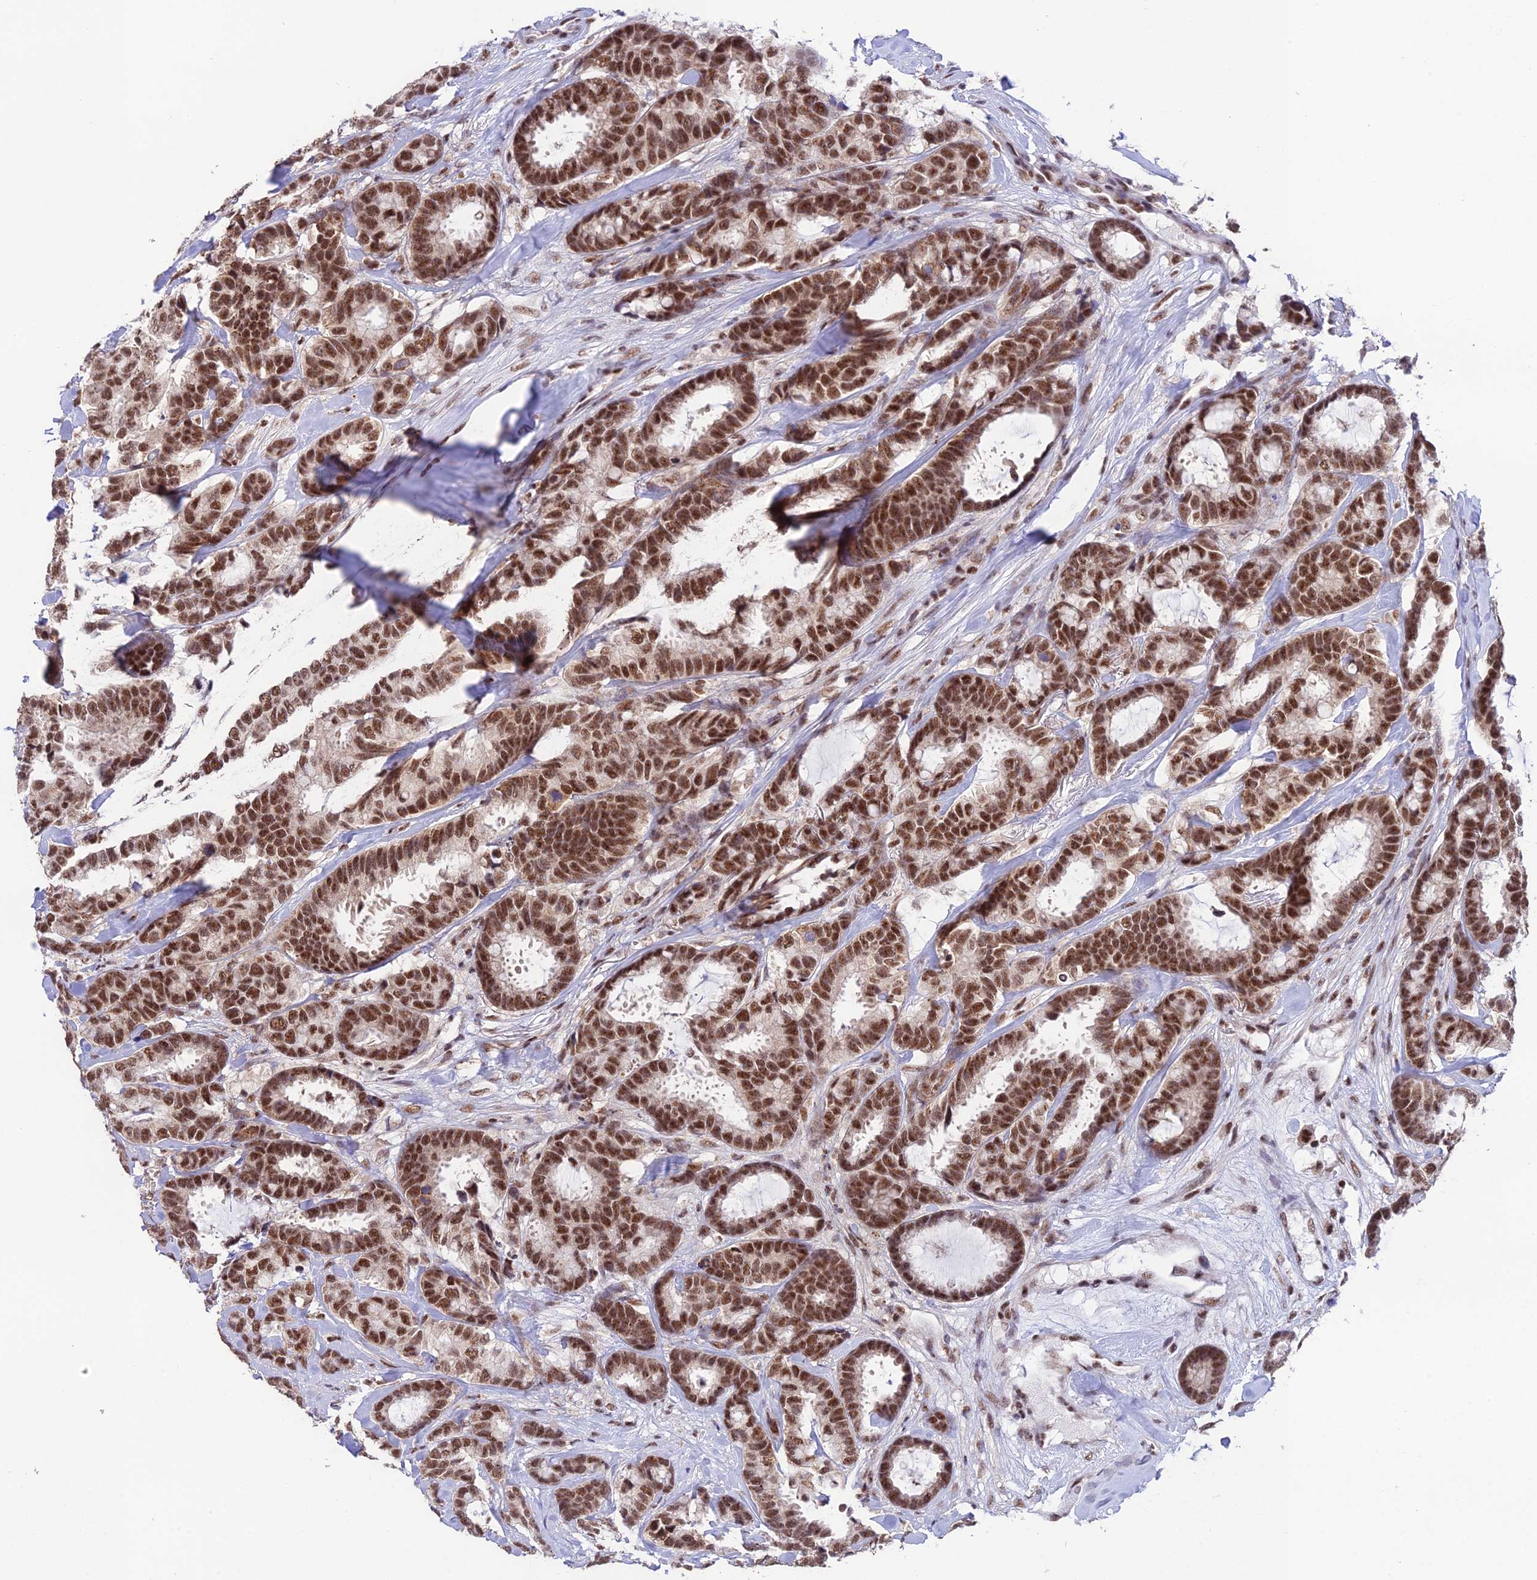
{"staining": {"intensity": "moderate", "quantity": ">75%", "location": "nuclear"}, "tissue": "breast cancer", "cell_type": "Tumor cells", "image_type": "cancer", "snomed": [{"axis": "morphology", "description": "Duct carcinoma"}, {"axis": "topography", "description": "Breast"}], "caption": "Human invasive ductal carcinoma (breast) stained with a protein marker displays moderate staining in tumor cells.", "gene": "THOC7", "patient": {"sex": "female", "age": 87}}